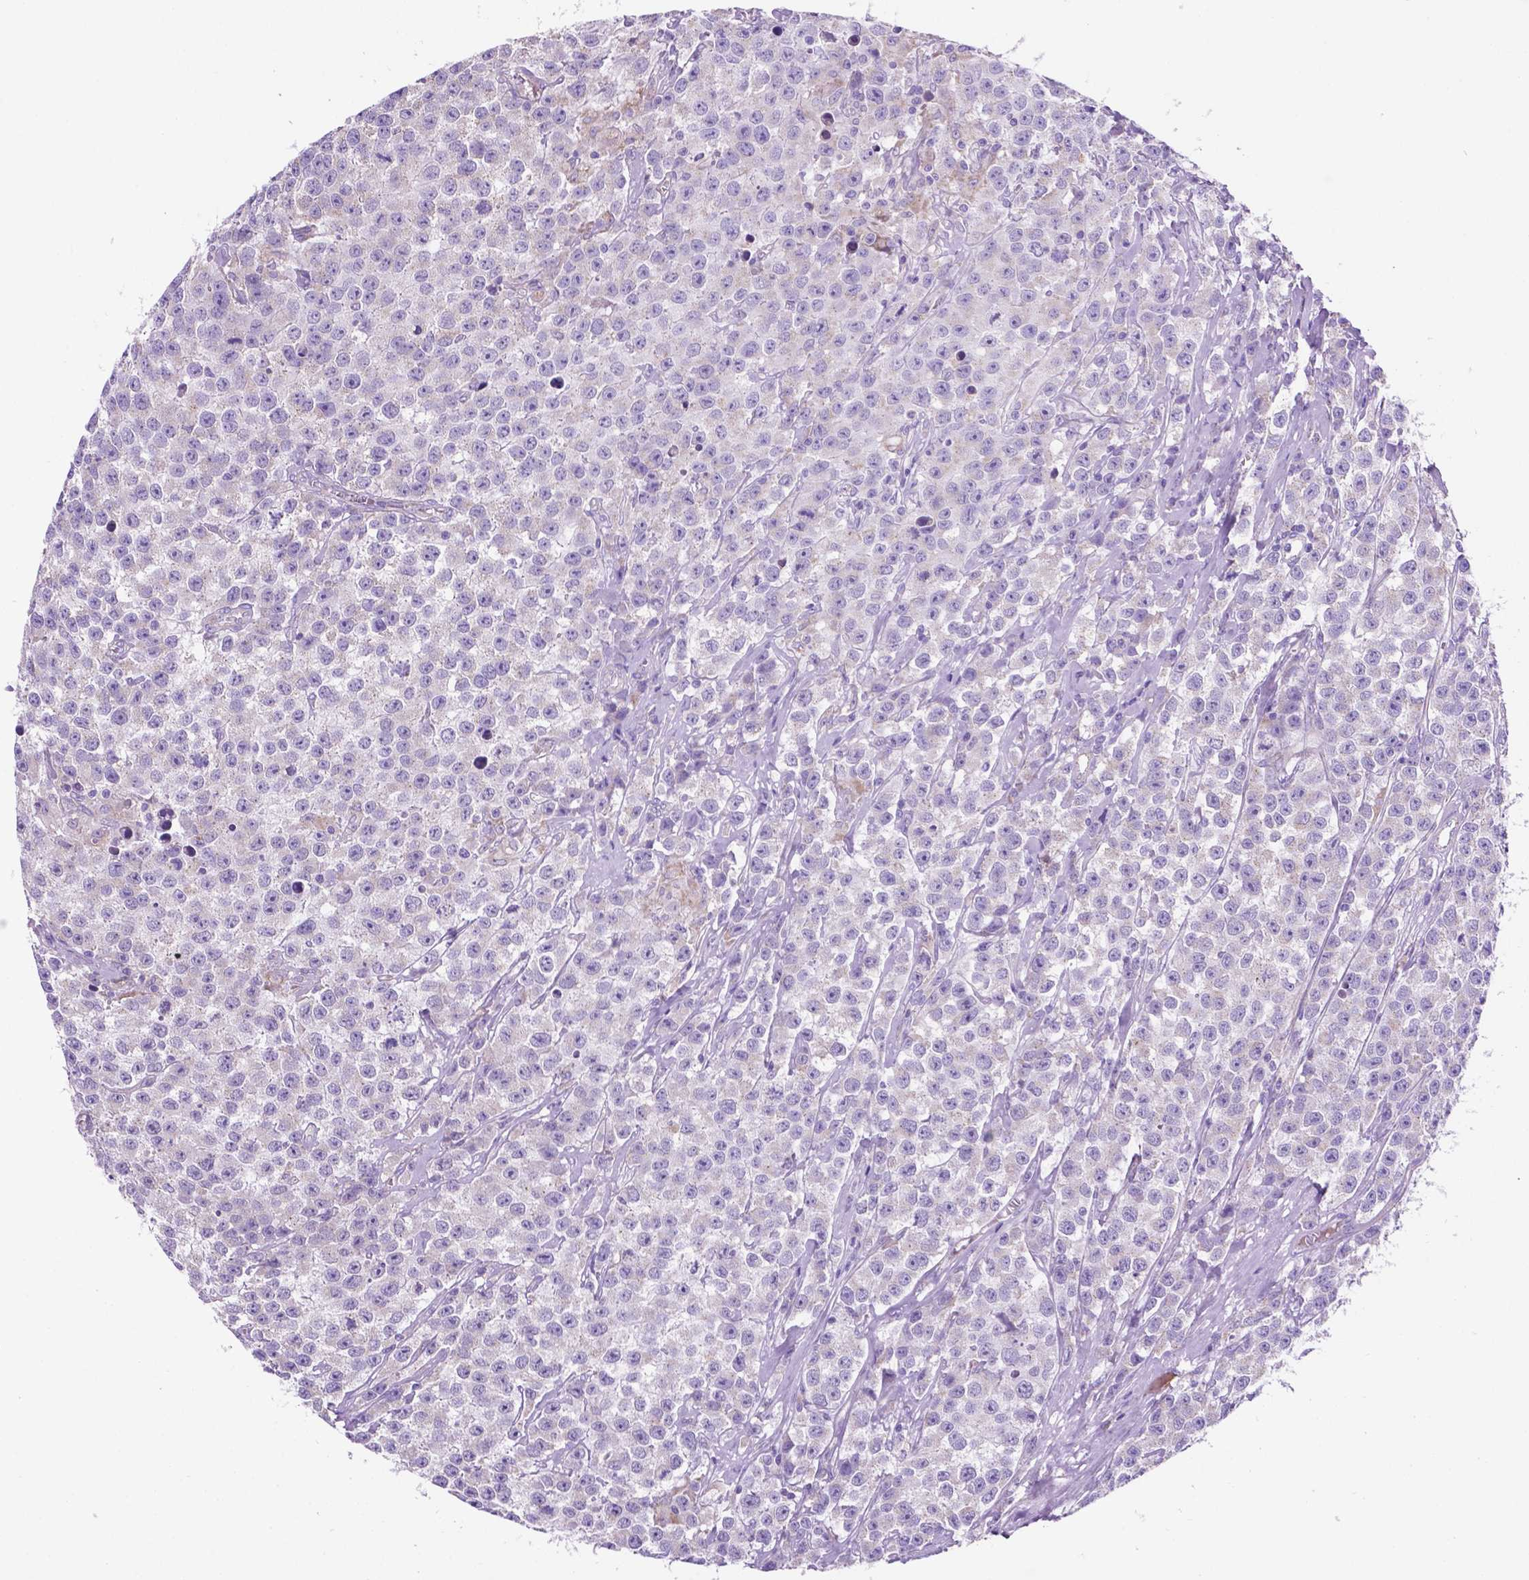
{"staining": {"intensity": "negative", "quantity": "none", "location": "none"}, "tissue": "testis cancer", "cell_type": "Tumor cells", "image_type": "cancer", "snomed": [{"axis": "morphology", "description": "Seminoma, NOS"}, {"axis": "topography", "description": "Testis"}], "caption": "Immunohistochemistry (IHC) photomicrograph of seminoma (testis) stained for a protein (brown), which displays no staining in tumor cells. The staining is performed using DAB (3,3'-diaminobenzidine) brown chromogen with nuclei counter-stained in using hematoxylin.", "gene": "TMEM121B", "patient": {"sex": "male", "age": 59}}